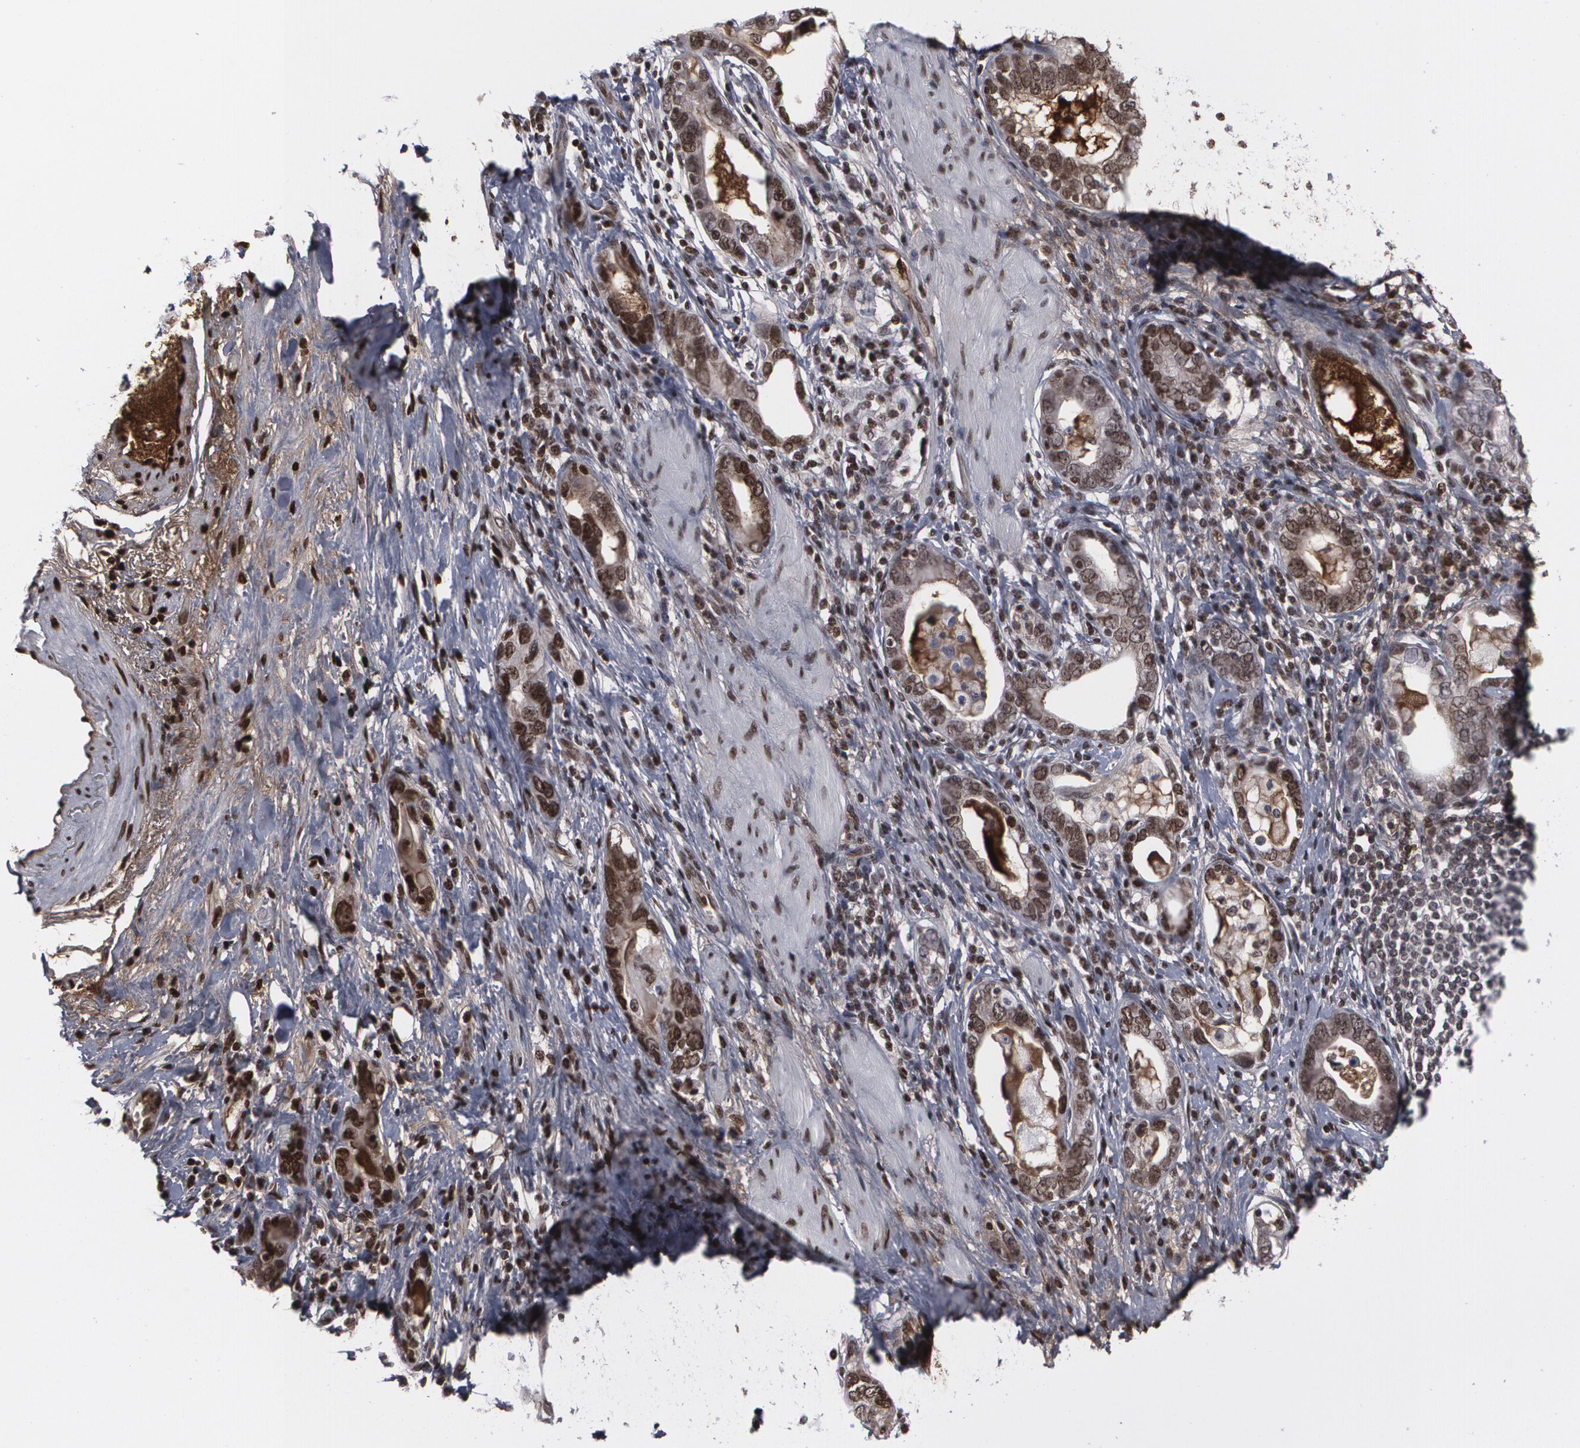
{"staining": {"intensity": "moderate", "quantity": "<25%", "location": "cytoplasmic/membranous,nuclear"}, "tissue": "stomach cancer", "cell_type": "Tumor cells", "image_type": "cancer", "snomed": [{"axis": "morphology", "description": "Adenocarcinoma, NOS"}, {"axis": "topography", "description": "Stomach, lower"}], "caption": "Moderate cytoplasmic/membranous and nuclear protein positivity is appreciated in about <25% of tumor cells in stomach cancer. The staining was performed using DAB (3,3'-diaminobenzidine) to visualize the protein expression in brown, while the nuclei were stained in blue with hematoxylin (Magnification: 20x).", "gene": "LRG1", "patient": {"sex": "female", "age": 93}}